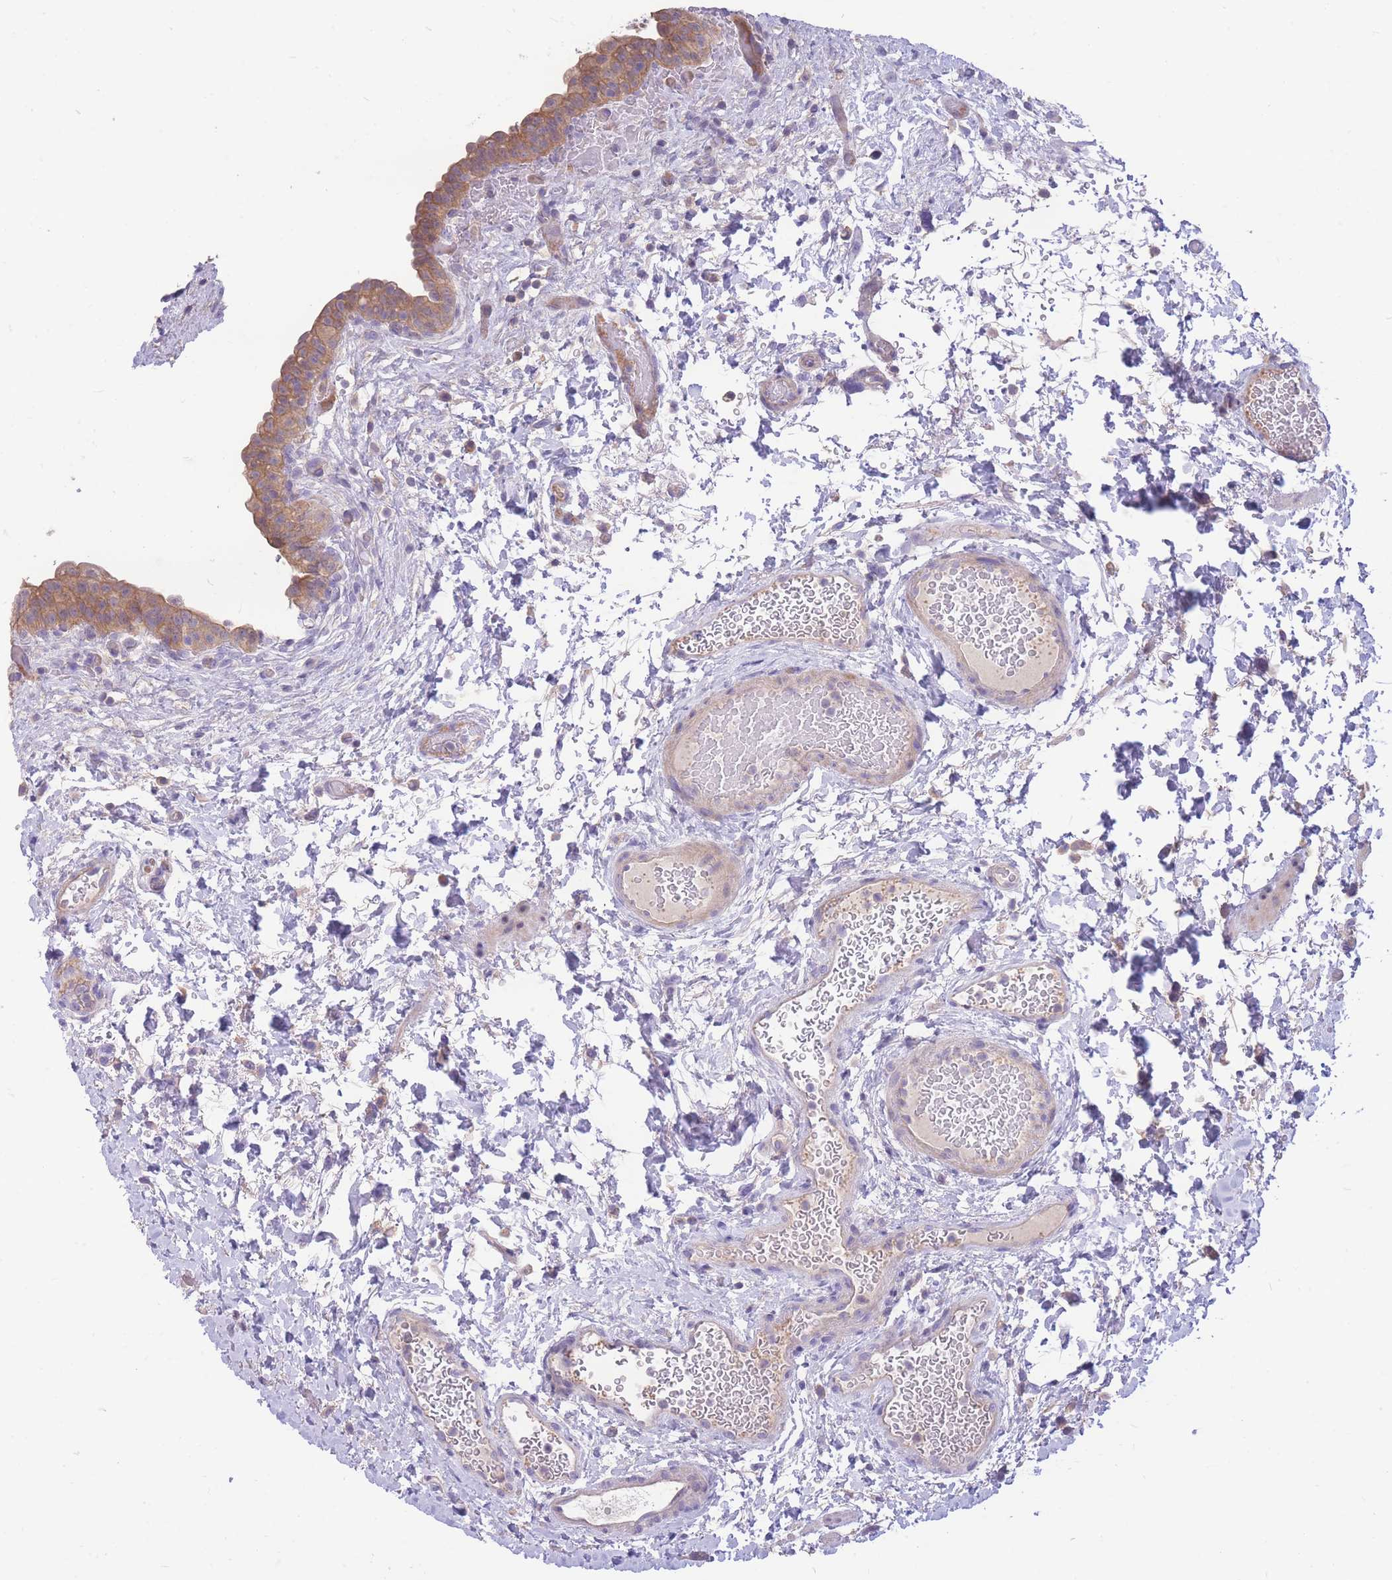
{"staining": {"intensity": "moderate", "quantity": ">75%", "location": "cytoplasmic/membranous"}, "tissue": "urinary bladder", "cell_type": "Urothelial cells", "image_type": "normal", "snomed": [{"axis": "morphology", "description": "Normal tissue, NOS"}, {"axis": "topography", "description": "Urinary bladder"}], "caption": "Immunohistochemistry (IHC) (DAB) staining of benign human urinary bladder reveals moderate cytoplasmic/membranous protein expression in about >75% of urothelial cells.", "gene": "OR5T1", "patient": {"sex": "male", "age": 69}}